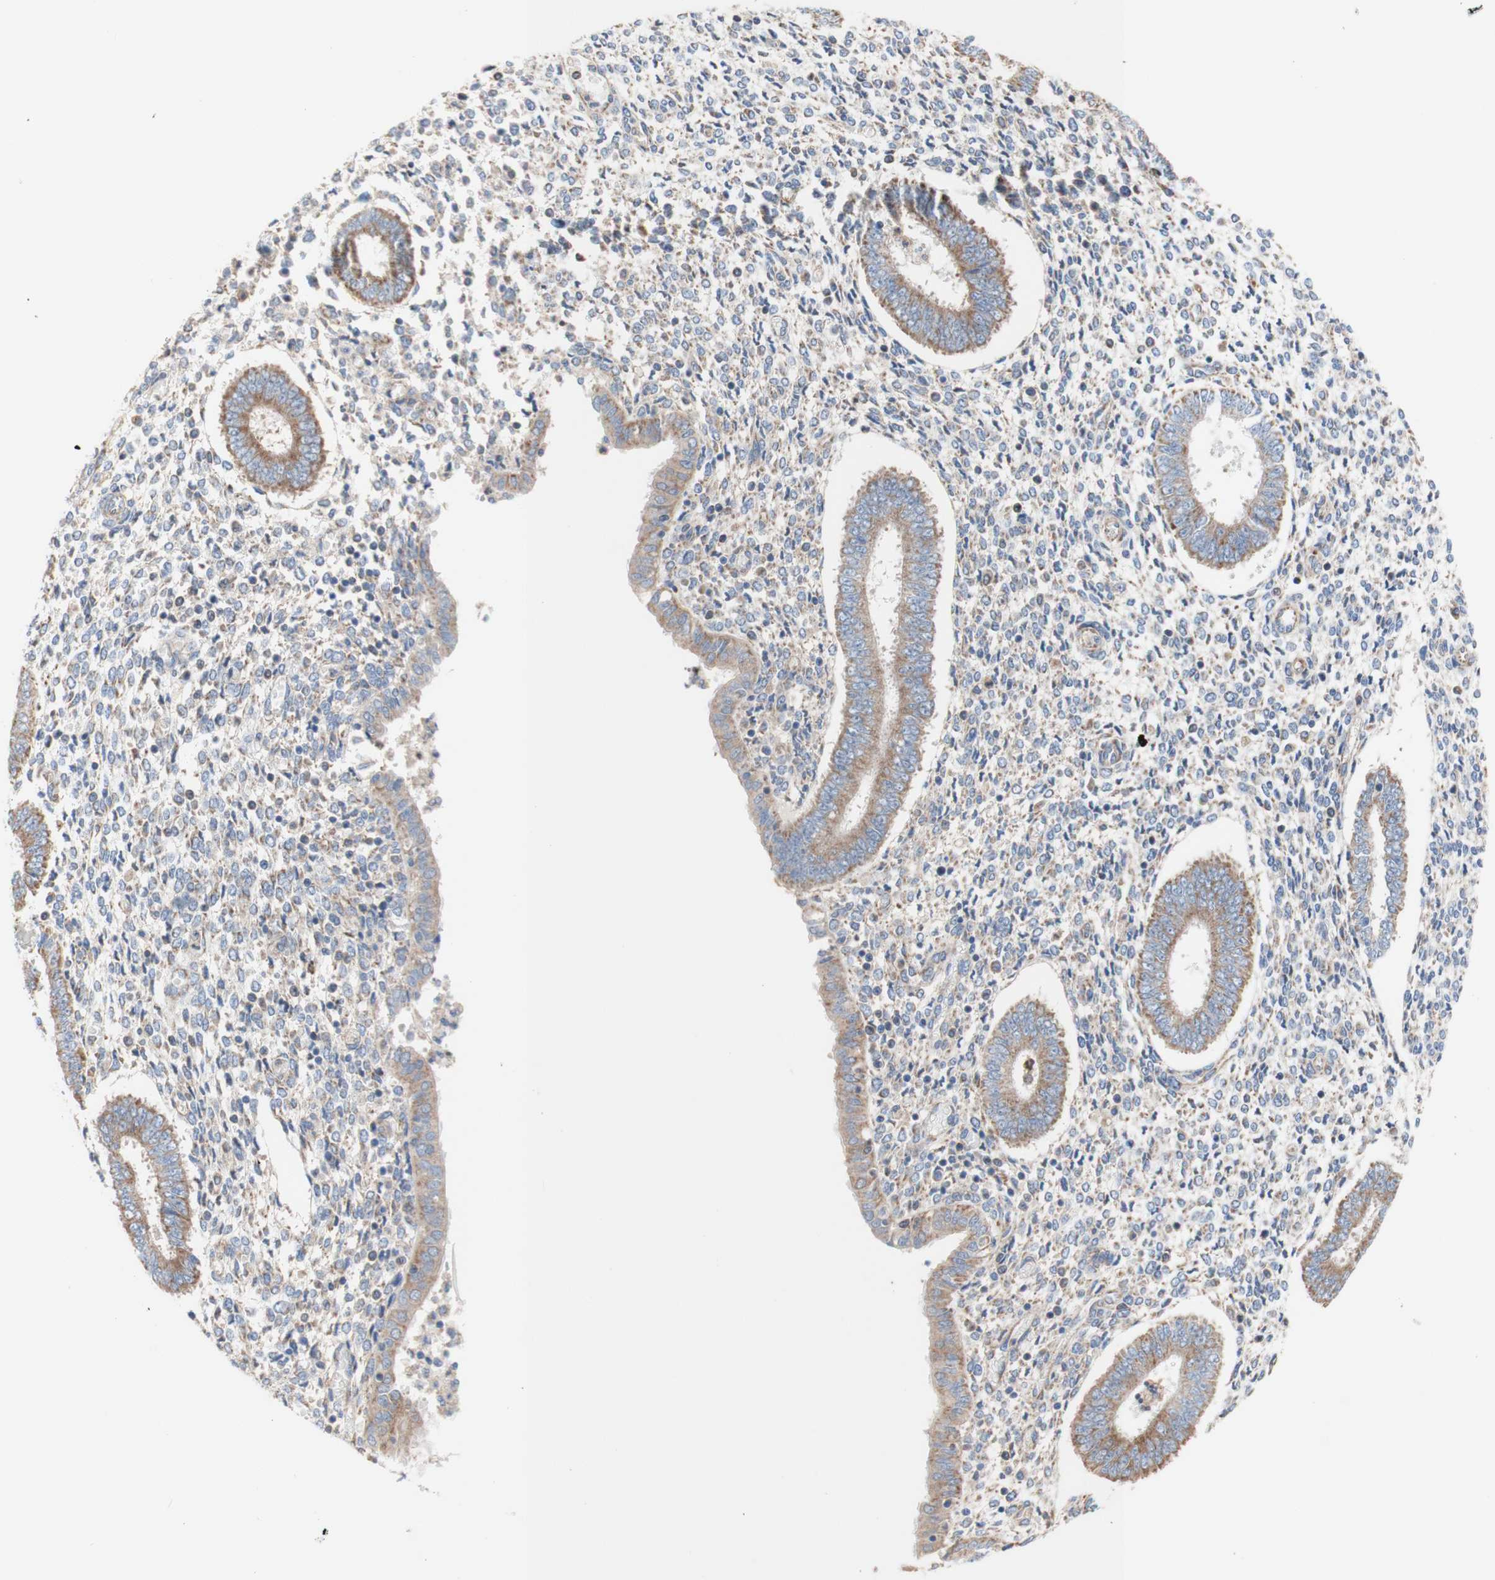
{"staining": {"intensity": "negative", "quantity": "none", "location": "none"}, "tissue": "endometrium", "cell_type": "Cells in endometrial stroma", "image_type": "normal", "snomed": [{"axis": "morphology", "description": "Normal tissue, NOS"}, {"axis": "topography", "description": "Endometrium"}], "caption": "Immunohistochemistry image of normal human endometrium stained for a protein (brown), which exhibits no expression in cells in endometrial stroma.", "gene": "FMR1", "patient": {"sex": "female", "age": 35}}